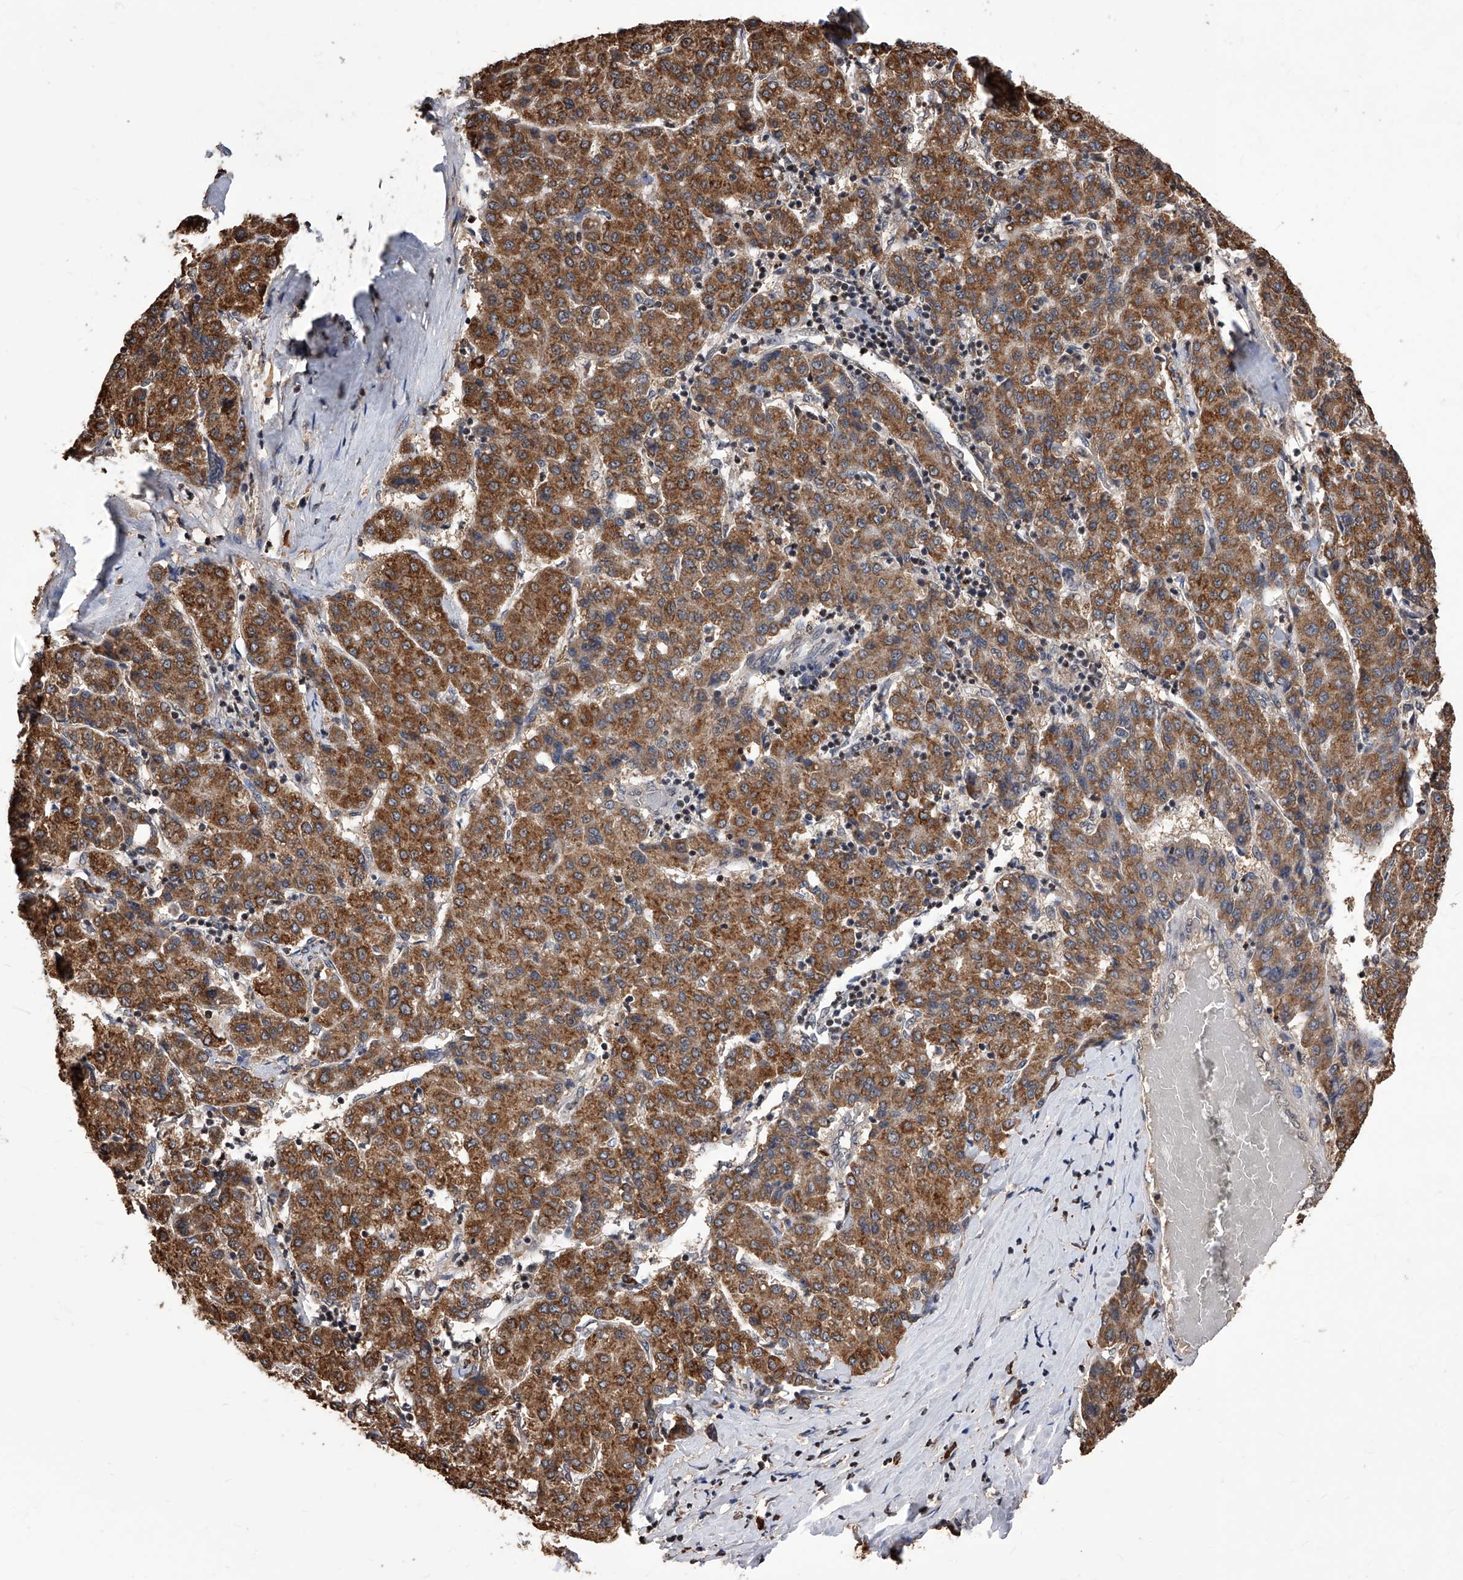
{"staining": {"intensity": "moderate", "quantity": ">75%", "location": "cytoplasmic/membranous"}, "tissue": "liver cancer", "cell_type": "Tumor cells", "image_type": "cancer", "snomed": [{"axis": "morphology", "description": "Carcinoma, Hepatocellular, NOS"}, {"axis": "topography", "description": "Liver"}], "caption": "Brown immunohistochemical staining in human liver cancer (hepatocellular carcinoma) demonstrates moderate cytoplasmic/membranous positivity in approximately >75% of tumor cells. (IHC, brightfield microscopy, high magnification).", "gene": "ID1", "patient": {"sex": "male", "age": 65}}